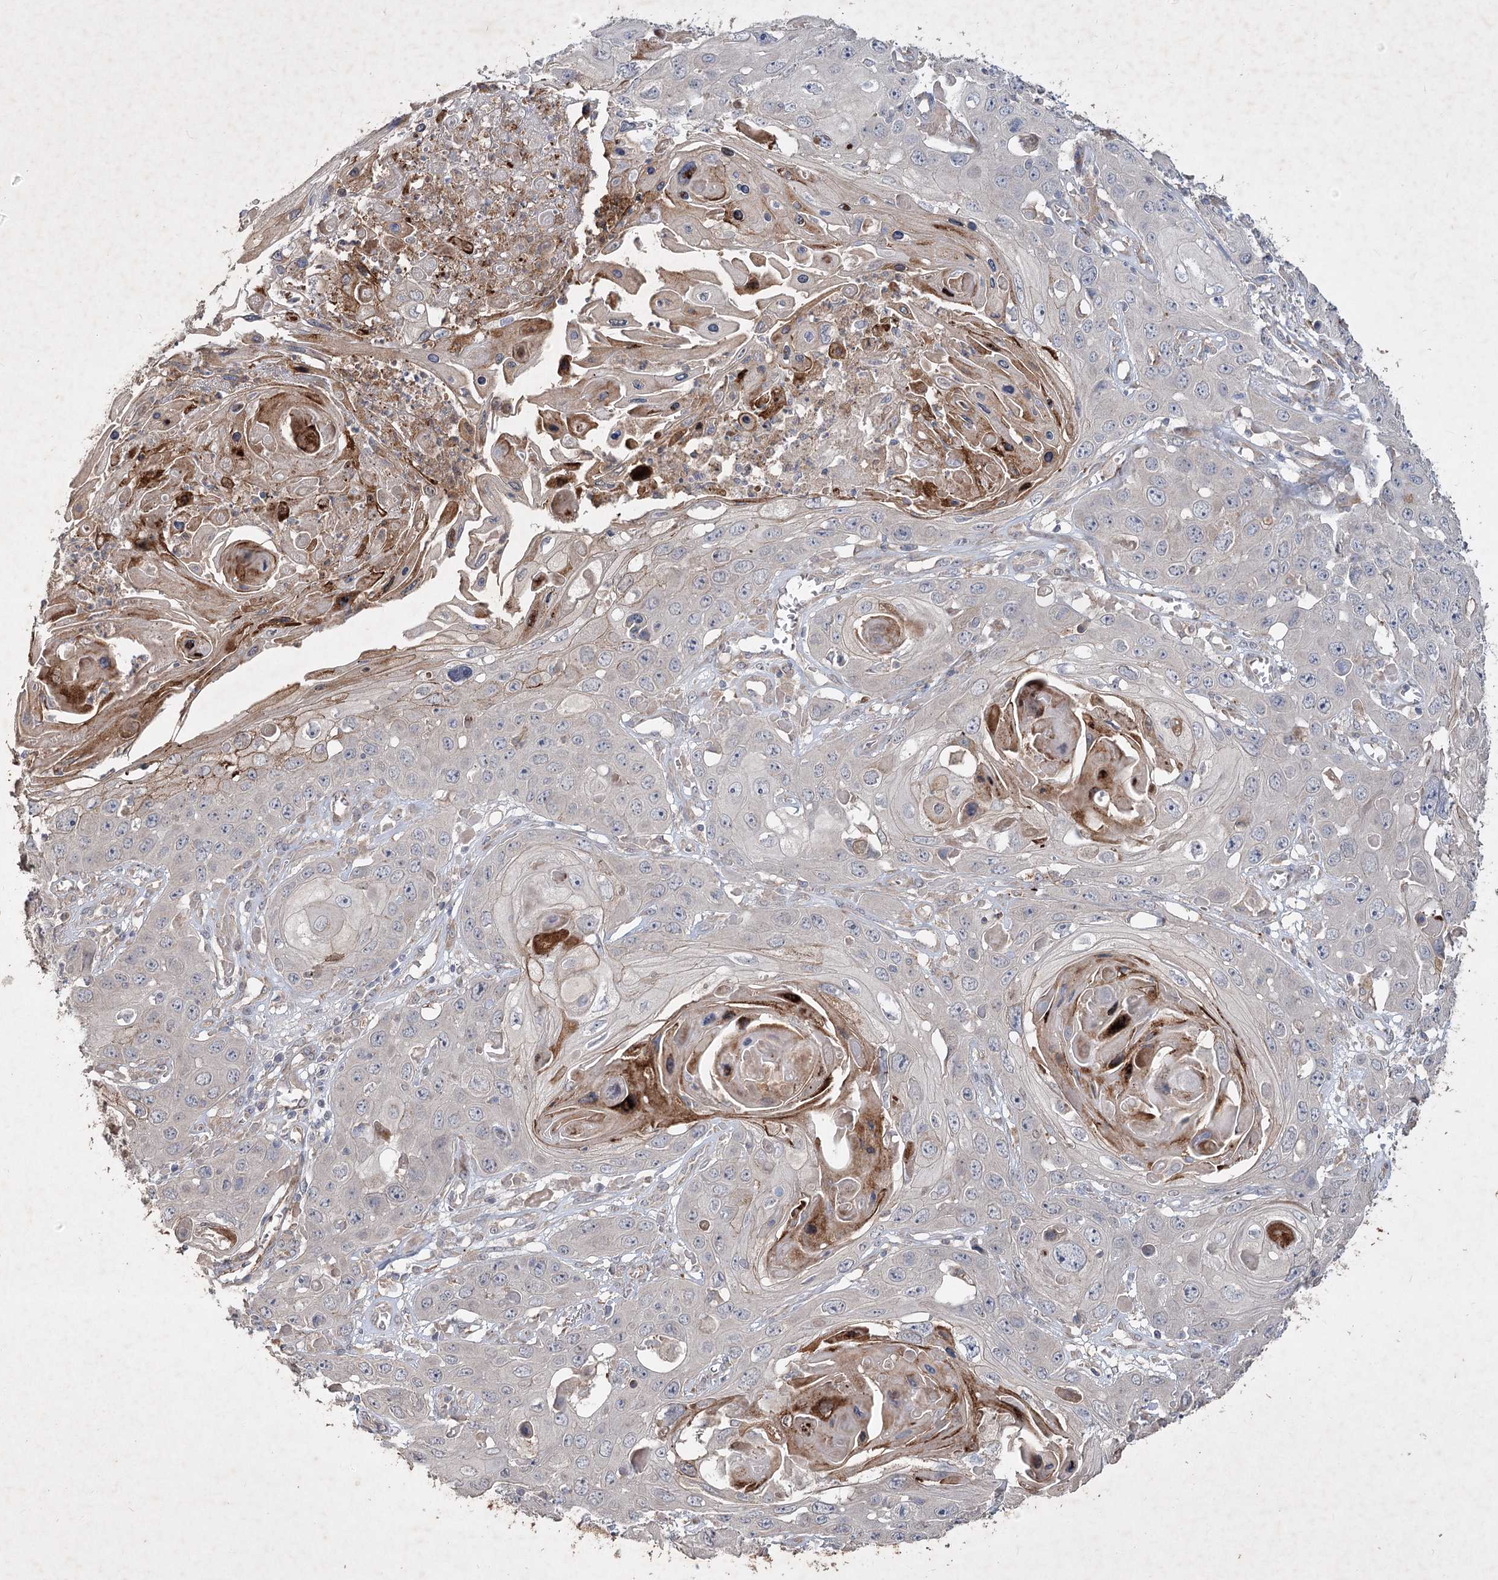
{"staining": {"intensity": "negative", "quantity": "none", "location": "none"}, "tissue": "skin cancer", "cell_type": "Tumor cells", "image_type": "cancer", "snomed": [{"axis": "morphology", "description": "Squamous cell carcinoma, NOS"}, {"axis": "topography", "description": "Skin"}], "caption": "Immunohistochemistry (IHC) photomicrograph of neoplastic tissue: skin squamous cell carcinoma stained with DAB displays no significant protein staining in tumor cells.", "gene": "IRAK1BP1", "patient": {"sex": "male", "age": 55}}